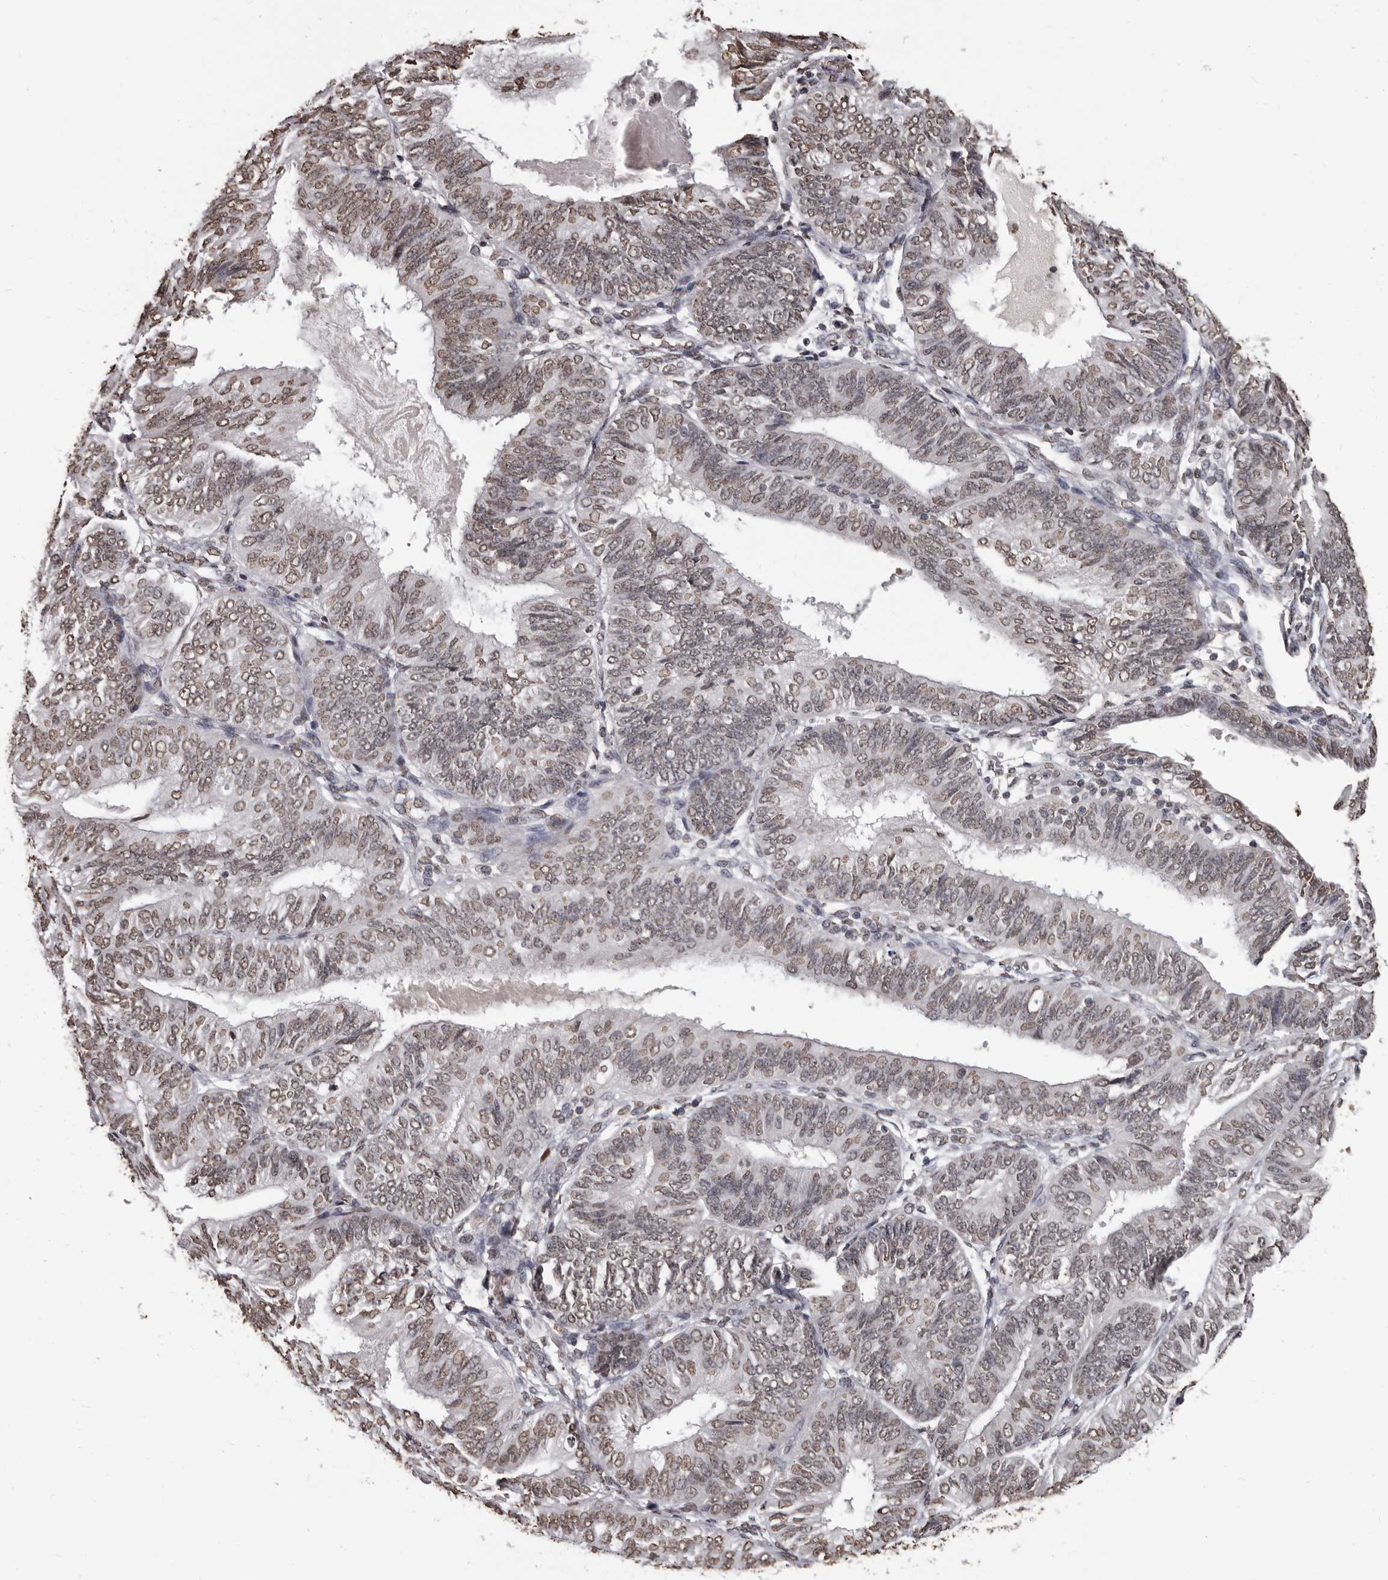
{"staining": {"intensity": "moderate", "quantity": ">75%", "location": "nuclear"}, "tissue": "endometrial cancer", "cell_type": "Tumor cells", "image_type": "cancer", "snomed": [{"axis": "morphology", "description": "Adenocarcinoma, NOS"}, {"axis": "topography", "description": "Endometrium"}], "caption": "About >75% of tumor cells in human endometrial cancer exhibit moderate nuclear protein staining as visualized by brown immunohistochemical staining.", "gene": "AHR", "patient": {"sex": "female", "age": 58}}